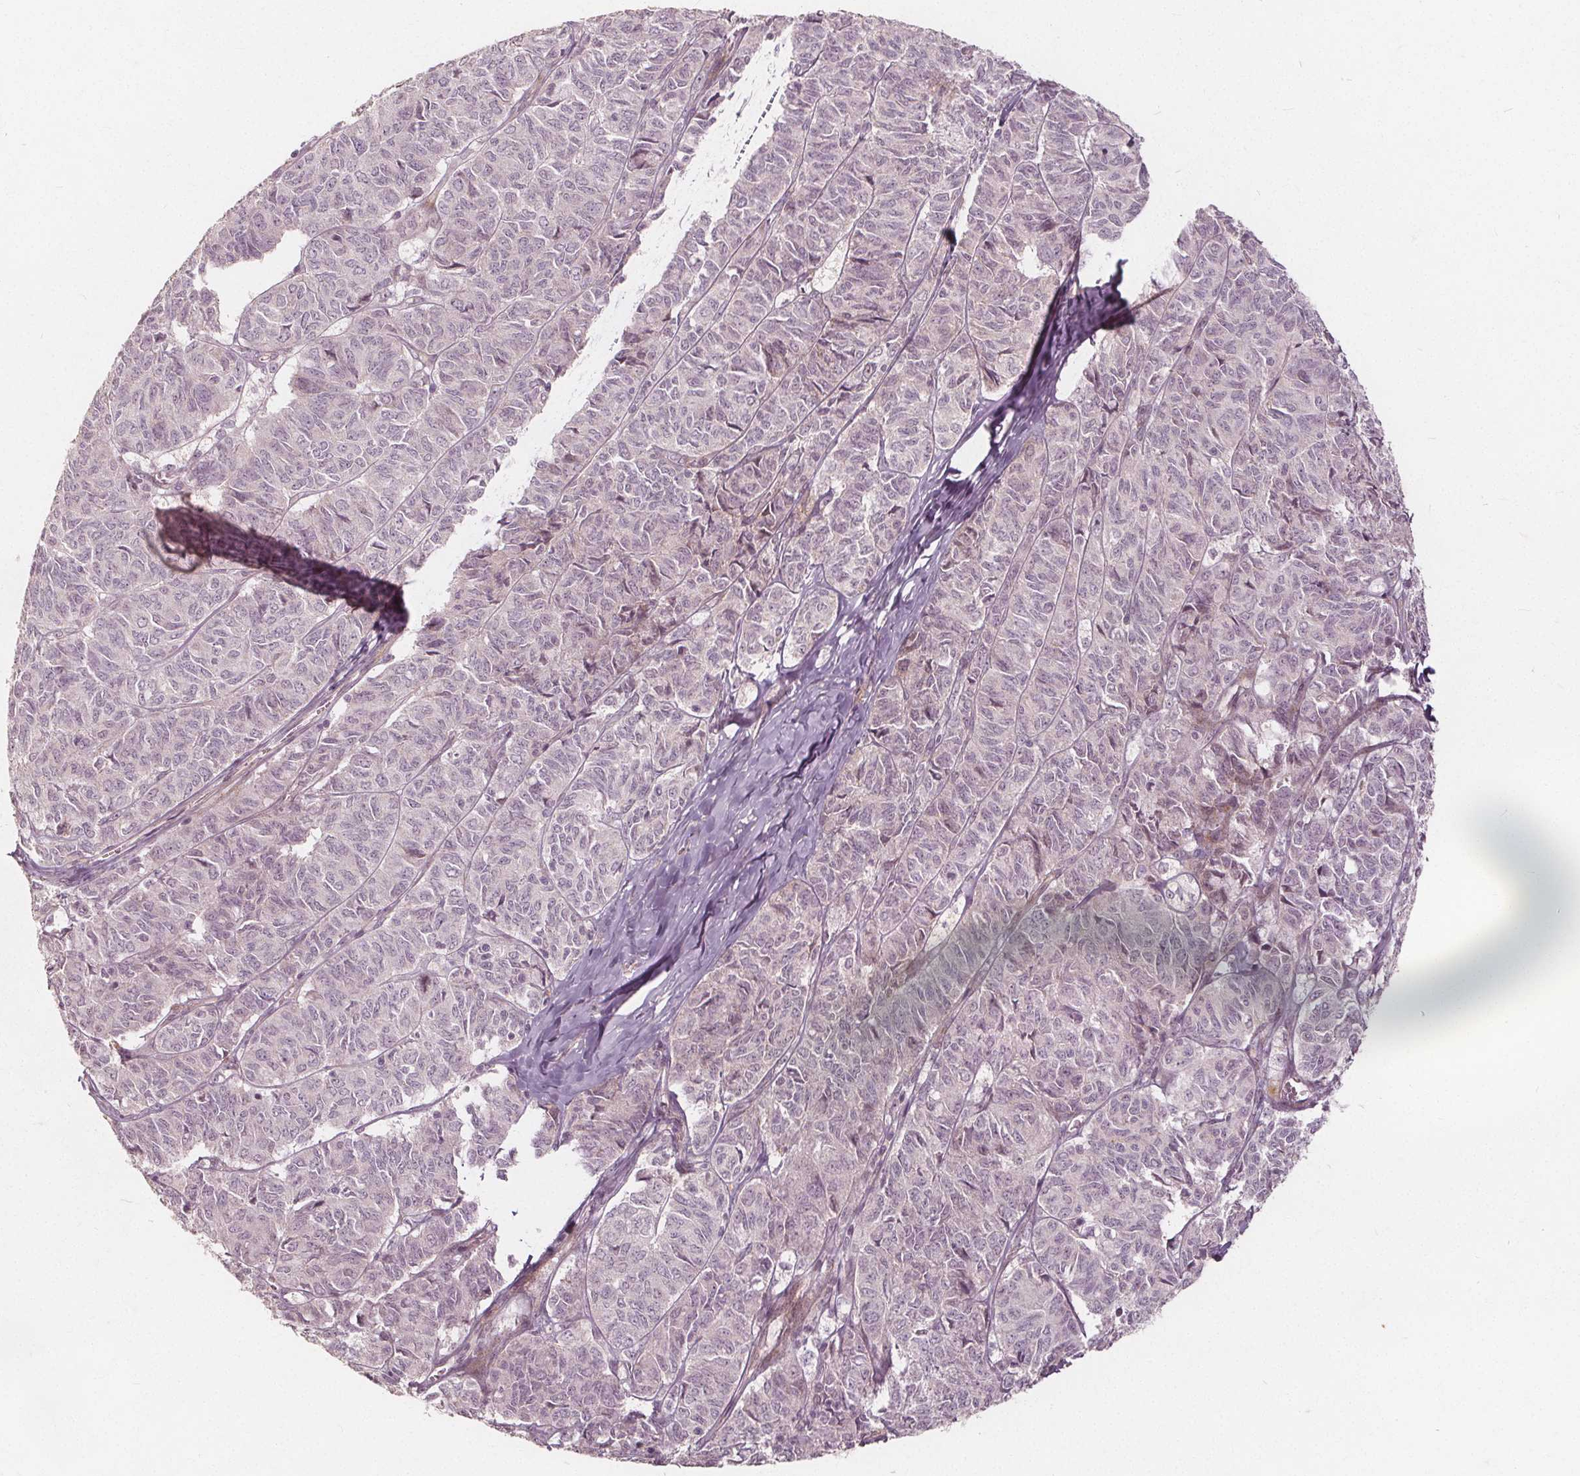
{"staining": {"intensity": "negative", "quantity": "none", "location": "none"}, "tissue": "ovarian cancer", "cell_type": "Tumor cells", "image_type": "cancer", "snomed": [{"axis": "morphology", "description": "Carcinoma, endometroid"}, {"axis": "topography", "description": "Ovary"}], "caption": "IHC of human ovarian cancer (endometroid carcinoma) displays no staining in tumor cells.", "gene": "PTPRT", "patient": {"sex": "female", "age": 80}}